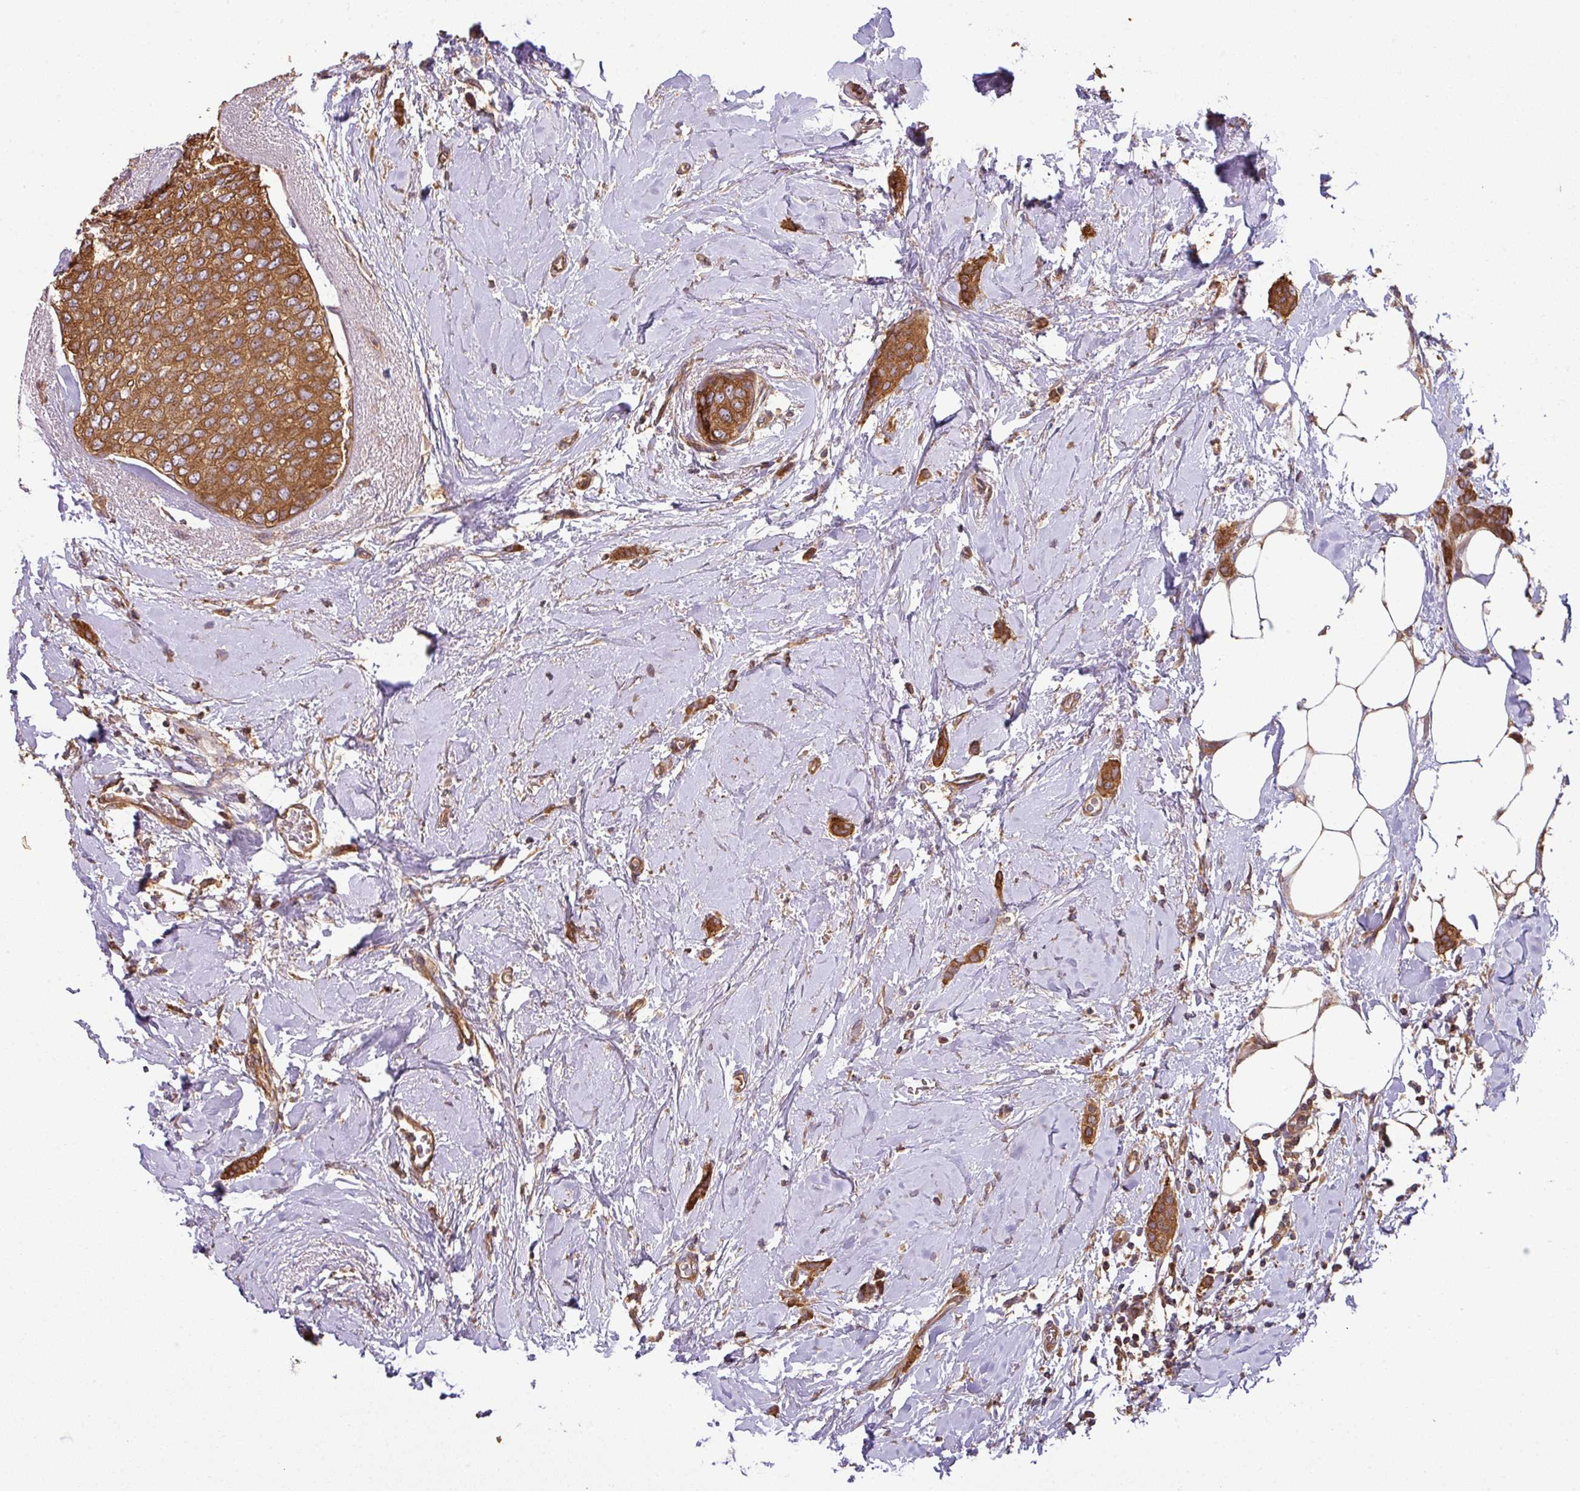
{"staining": {"intensity": "strong", "quantity": ">75%", "location": "cytoplasmic/membranous"}, "tissue": "breast cancer", "cell_type": "Tumor cells", "image_type": "cancer", "snomed": [{"axis": "morphology", "description": "Duct carcinoma"}, {"axis": "topography", "description": "Breast"}], "caption": "A high amount of strong cytoplasmic/membranous expression is present in approximately >75% of tumor cells in breast invasive ductal carcinoma tissue.", "gene": "GSPT1", "patient": {"sex": "female", "age": 72}}